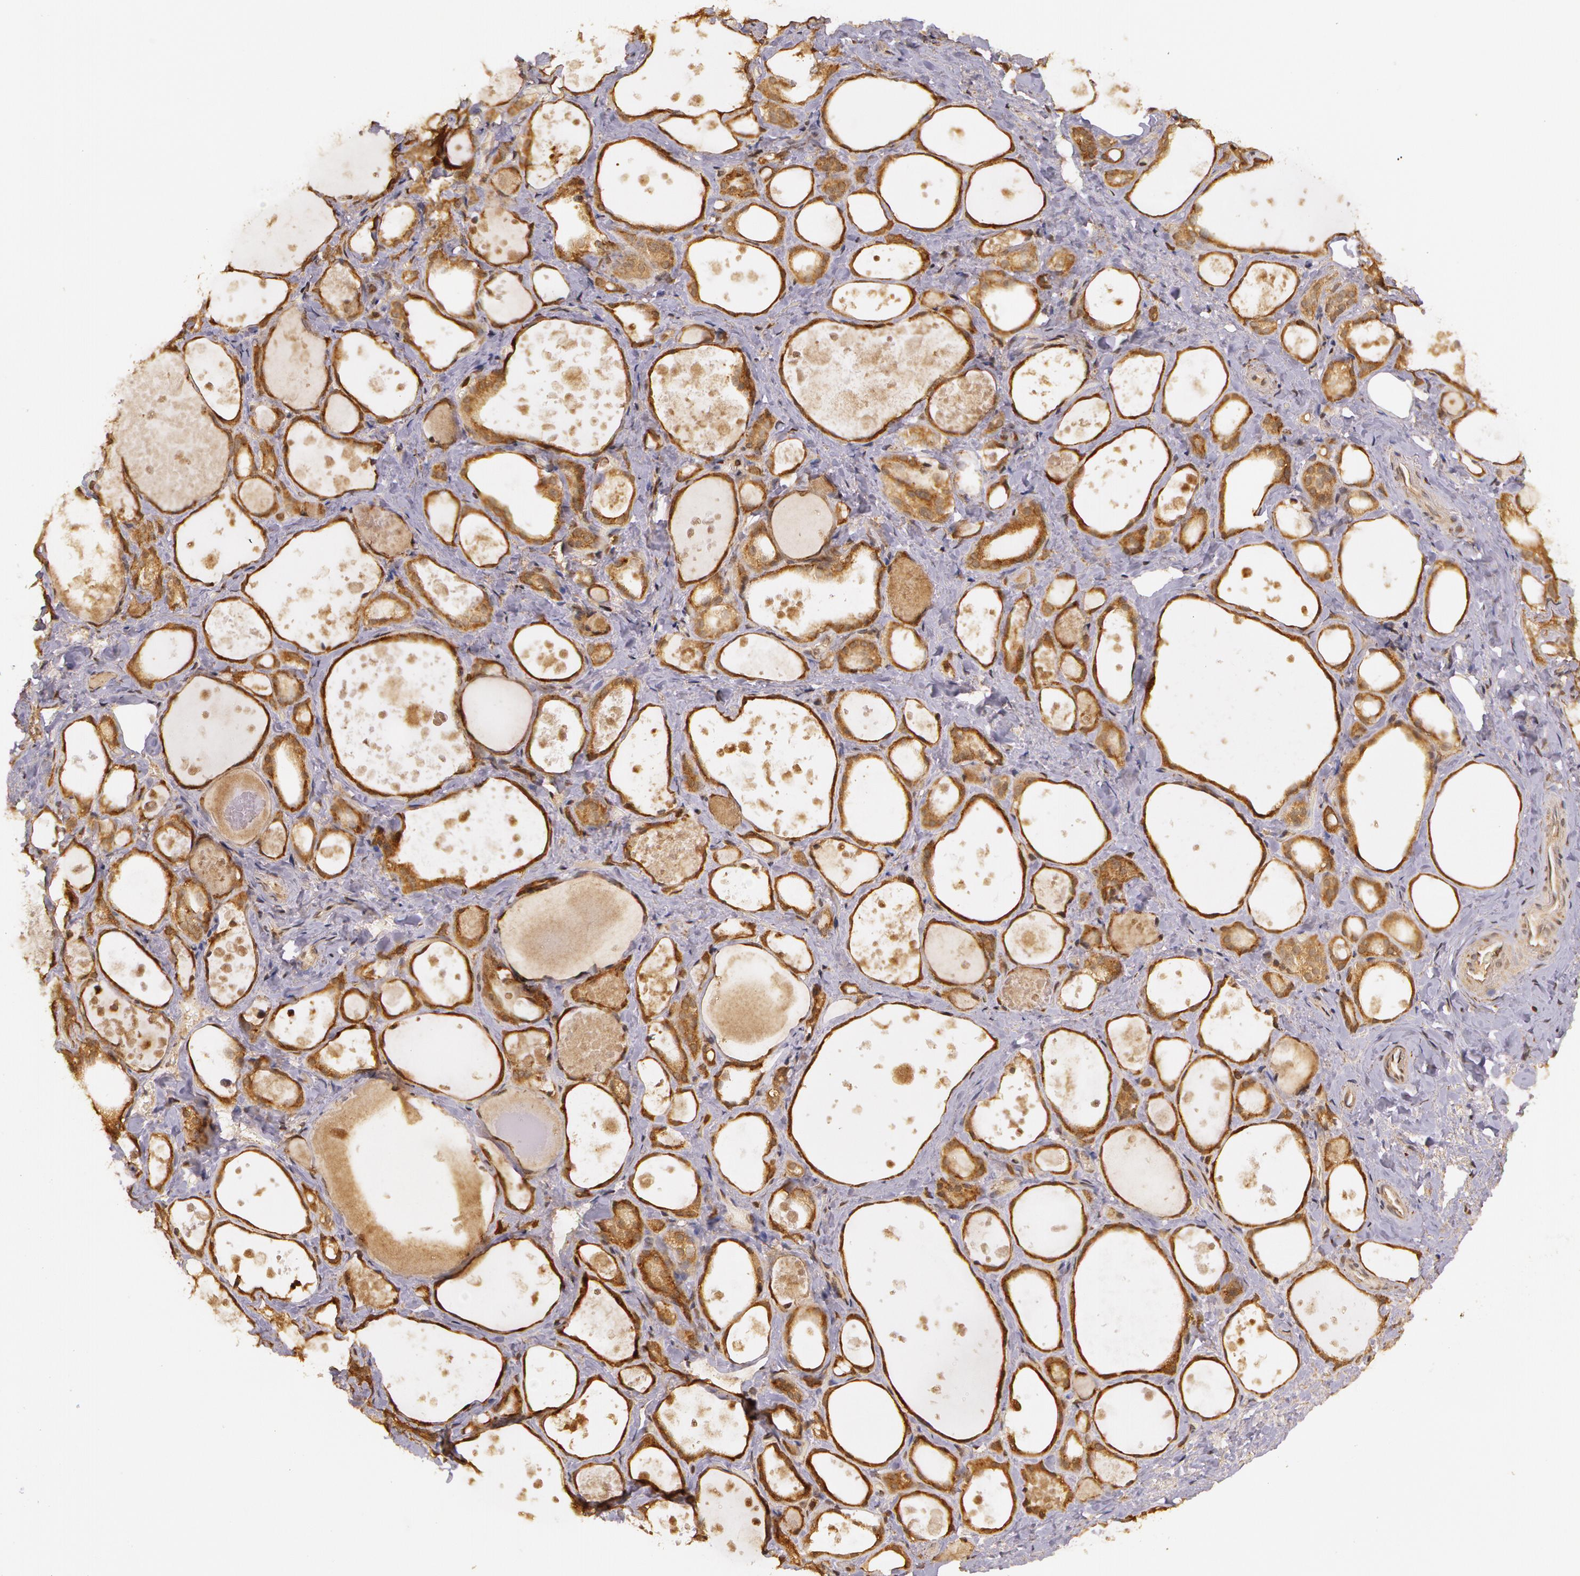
{"staining": {"intensity": "strong", "quantity": ">75%", "location": "cytoplasmic/membranous"}, "tissue": "thyroid gland", "cell_type": "Glandular cells", "image_type": "normal", "snomed": [{"axis": "morphology", "description": "Normal tissue, NOS"}, {"axis": "topography", "description": "Thyroid gland"}], "caption": "Immunohistochemical staining of benign human thyroid gland displays >75% levels of strong cytoplasmic/membranous protein expression in approximately >75% of glandular cells.", "gene": "ASCC2", "patient": {"sex": "female", "age": 75}}